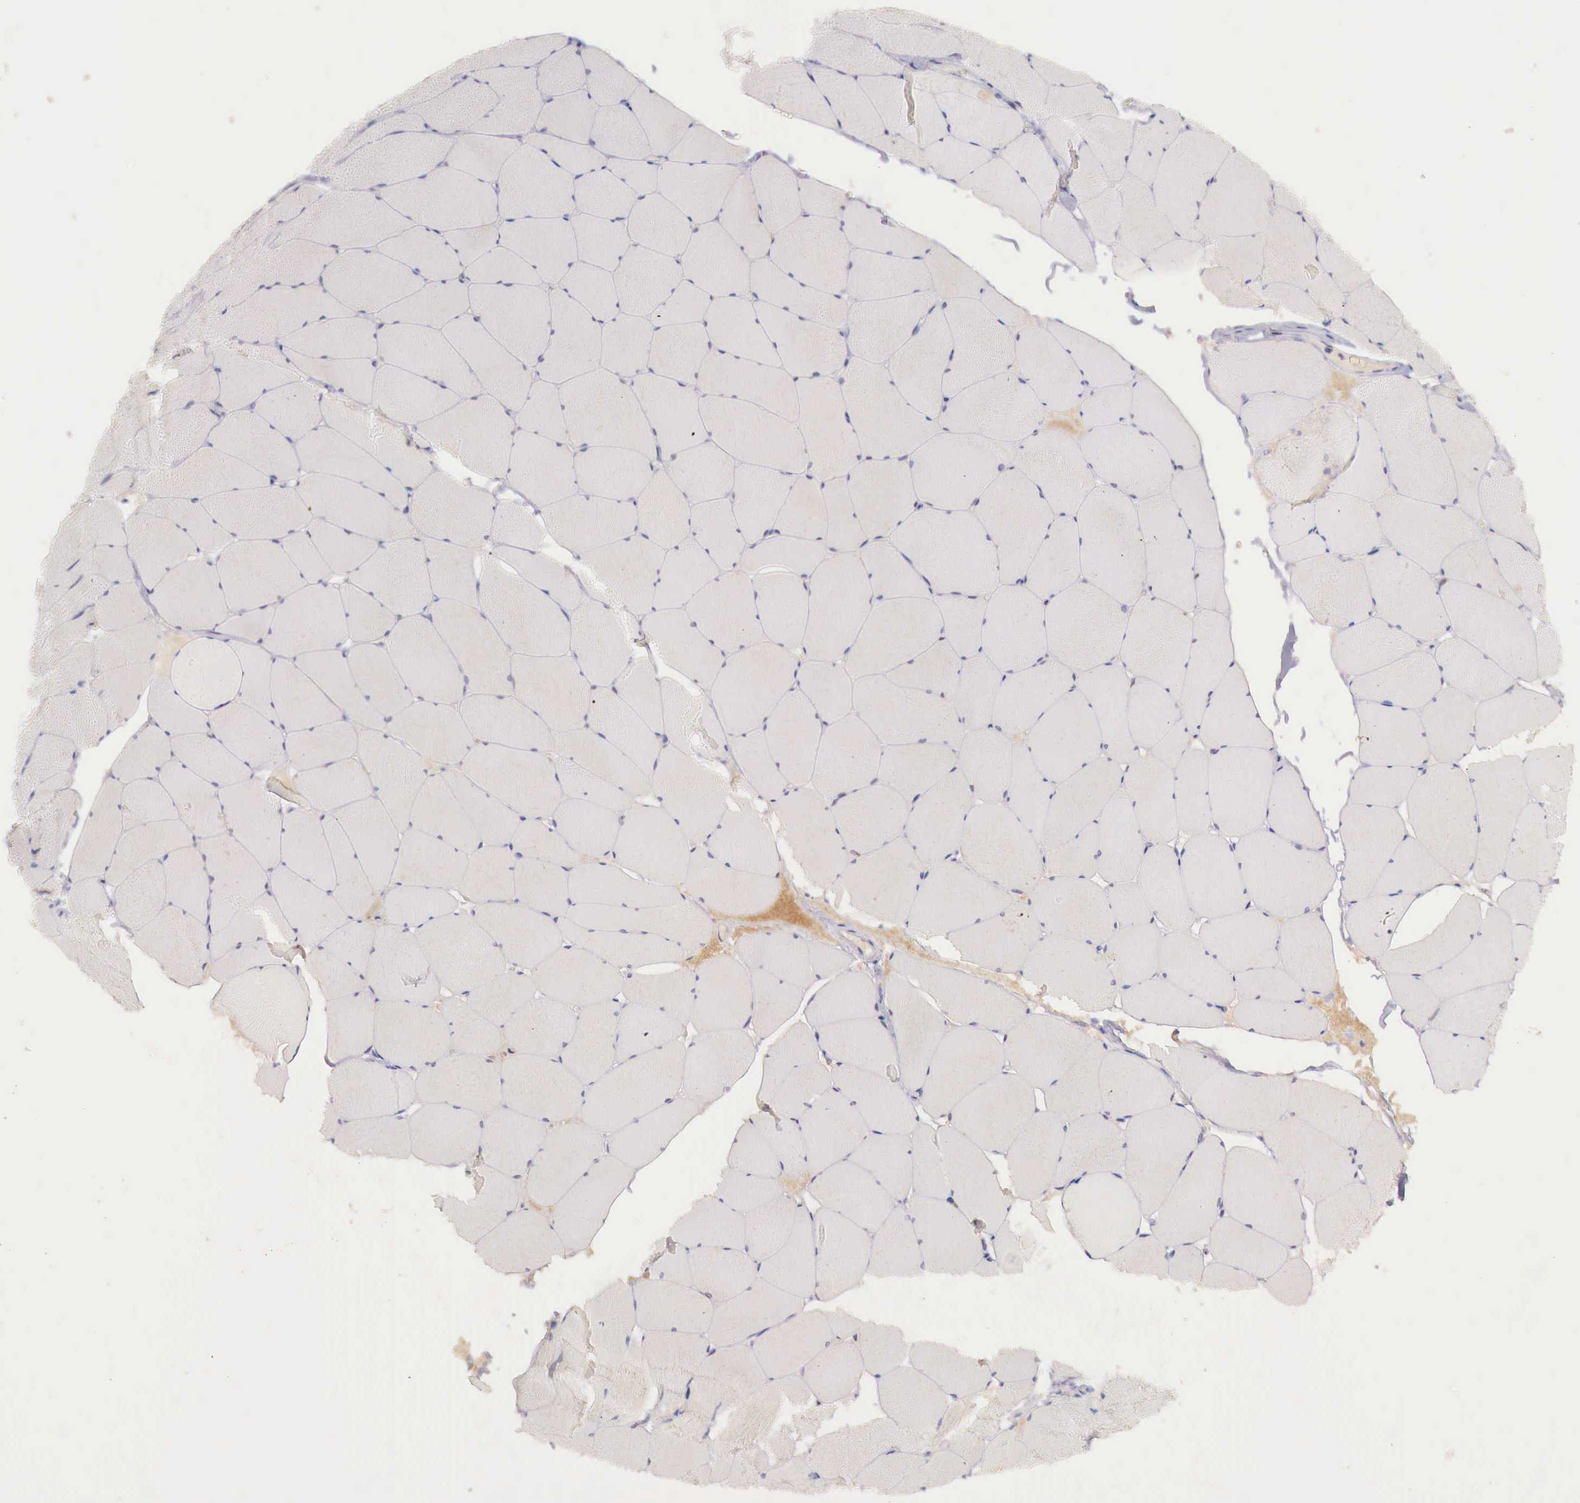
{"staining": {"intensity": "negative", "quantity": "none", "location": "none"}, "tissue": "skeletal muscle", "cell_type": "Myocytes", "image_type": "normal", "snomed": [{"axis": "morphology", "description": "Normal tissue, NOS"}, {"axis": "topography", "description": "Skeletal muscle"}, {"axis": "topography", "description": "Salivary gland"}], "caption": "Photomicrograph shows no significant protein positivity in myocytes of benign skeletal muscle. The staining is performed using DAB (3,3'-diaminobenzidine) brown chromogen with nuclei counter-stained in using hematoxylin.", "gene": "ITIH6", "patient": {"sex": "male", "age": 62}}